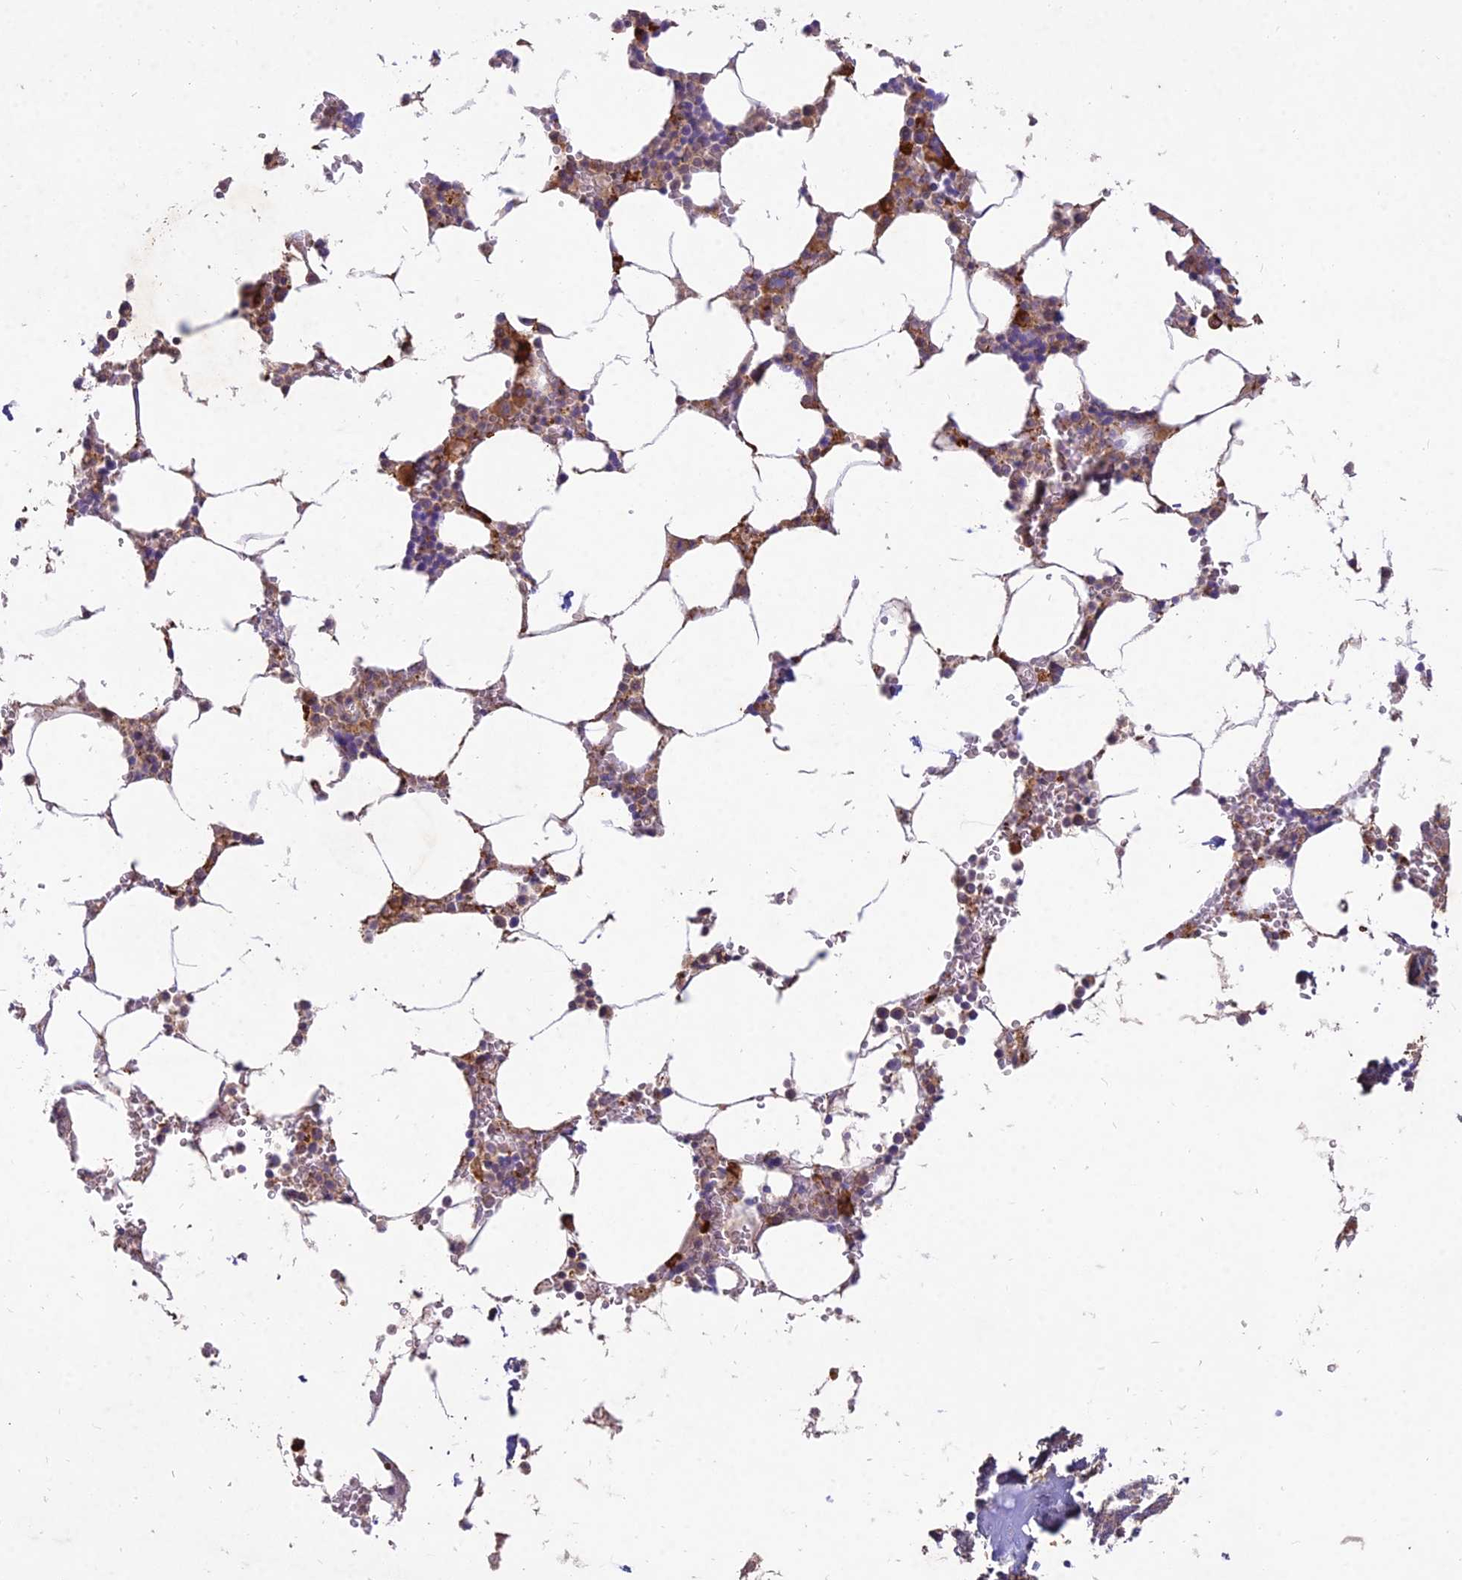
{"staining": {"intensity": "moderate", "quantity": "25%-75%", "location": "cytoplasmic/membranous"}, "tissue": "bone marrow", "cell_type": "Hematopoietic cells", "image_type": "normal", "snomed": [{"axis": "morphology", "description": "Normal tissue, NOS"}, {"axis": "topography", "description": "Bone marrow"}], "caption": "Immunohistochemistry of normal human bone marrow demonstrates medium levels of moderate cytoplasmic/membranous staining in approximately 25%-75% of hematopoietic cells.", "gene": "NXNL2", "patient": {"sex": "male", "age": 70}}